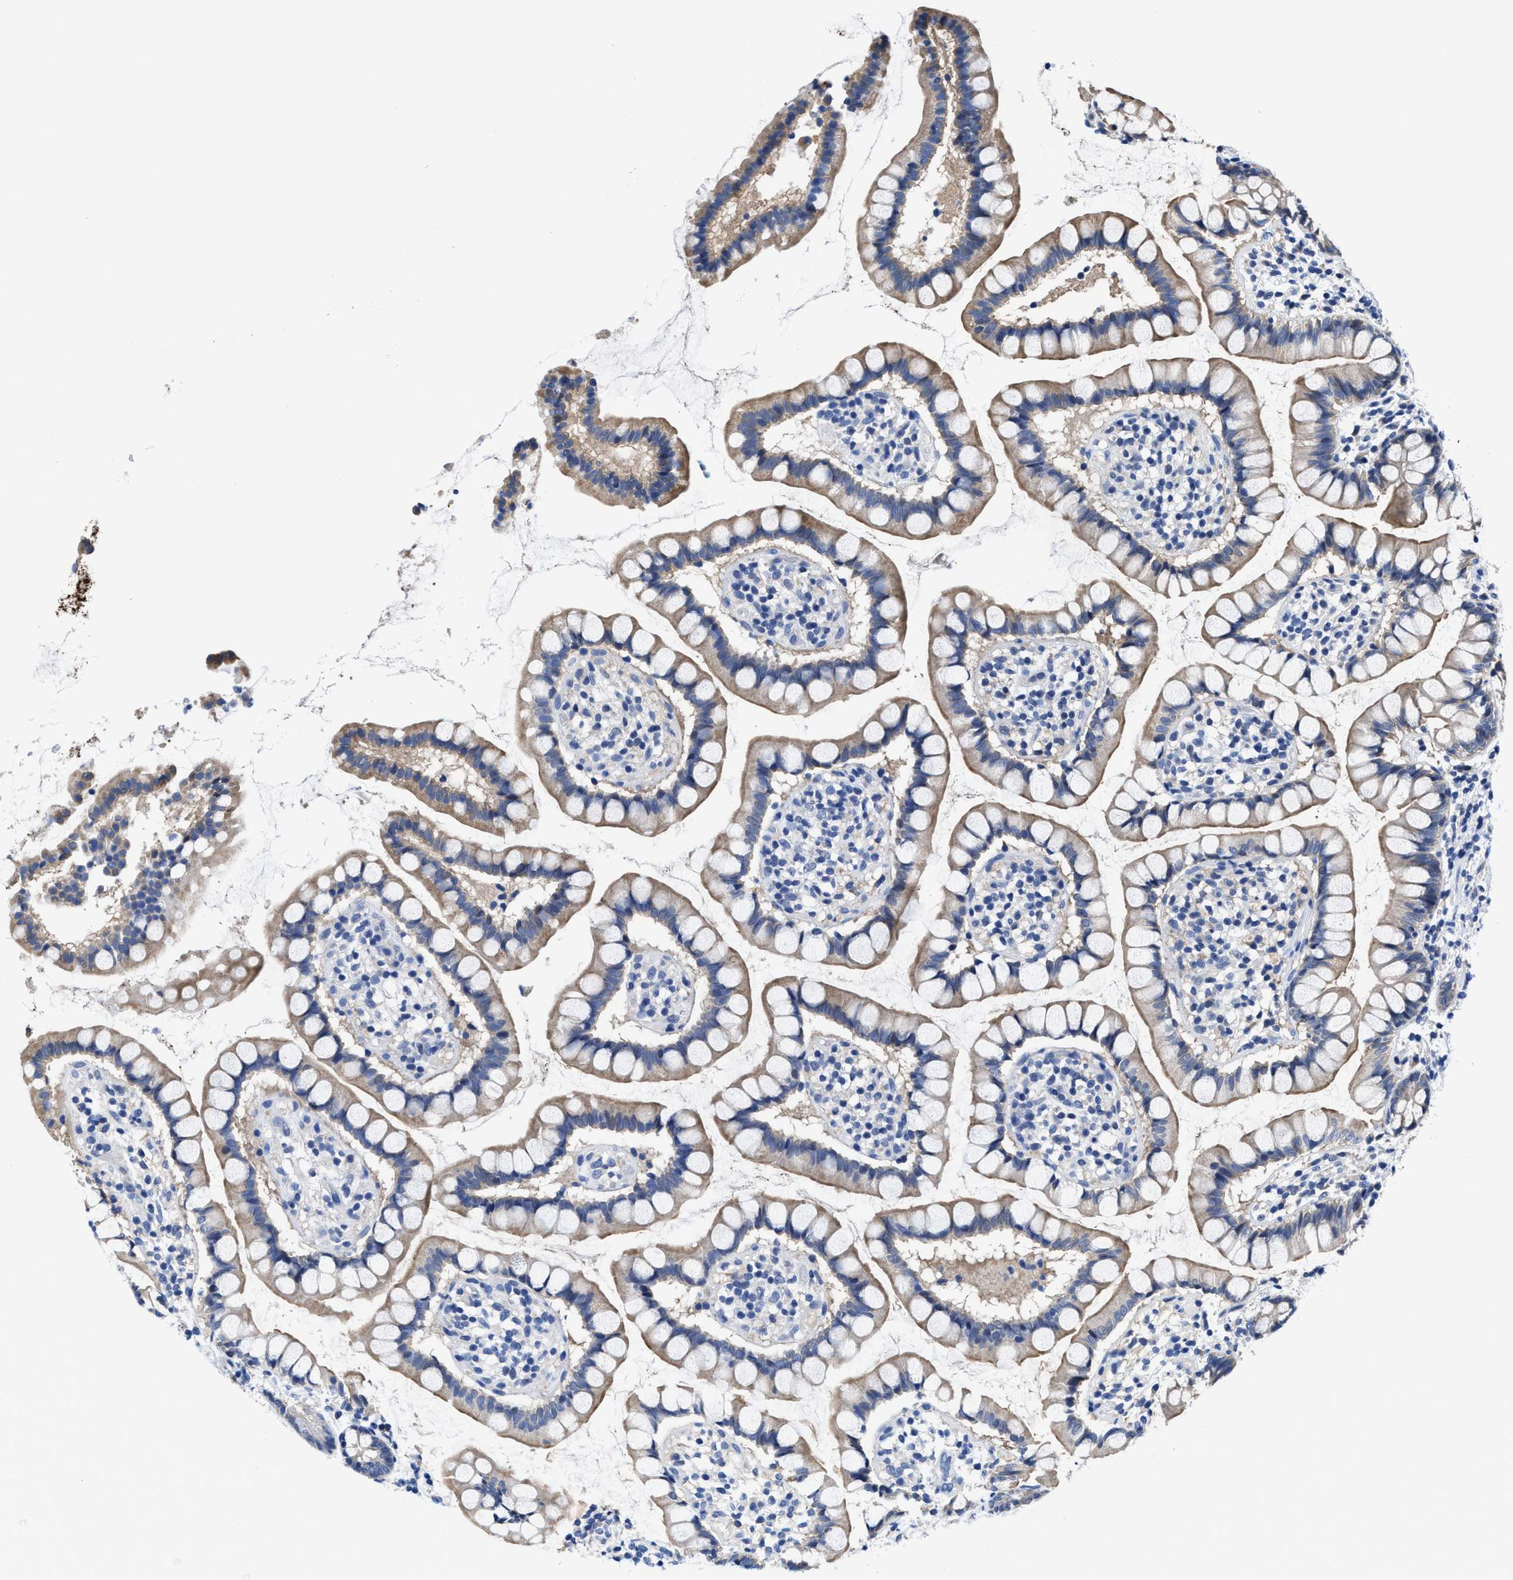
{"staining": {"intensity": "weak", "quantity": "25%-75%", "location": "cytoplasmic/membranous"}, "tissue": "small intestine", "cell_type": "Glandular cells", "image_type": "normal", "snomed": [{"axis": "morphology", "description": "Normal tissue, NOS"}, {"axis": "topography", "description": "Small intestine"}], "caption": "Glandular cells display low levels of weak cytoplasmic/membranous staining in about 25%-75% of cells in normal human small intestine. The staining was performed using DAB, with brown indicating positive protein expression. Nuclei are stained blue with hematoxylin.", "gene": "HOOK1", "patient": {"sex": "female", "age": 84}}